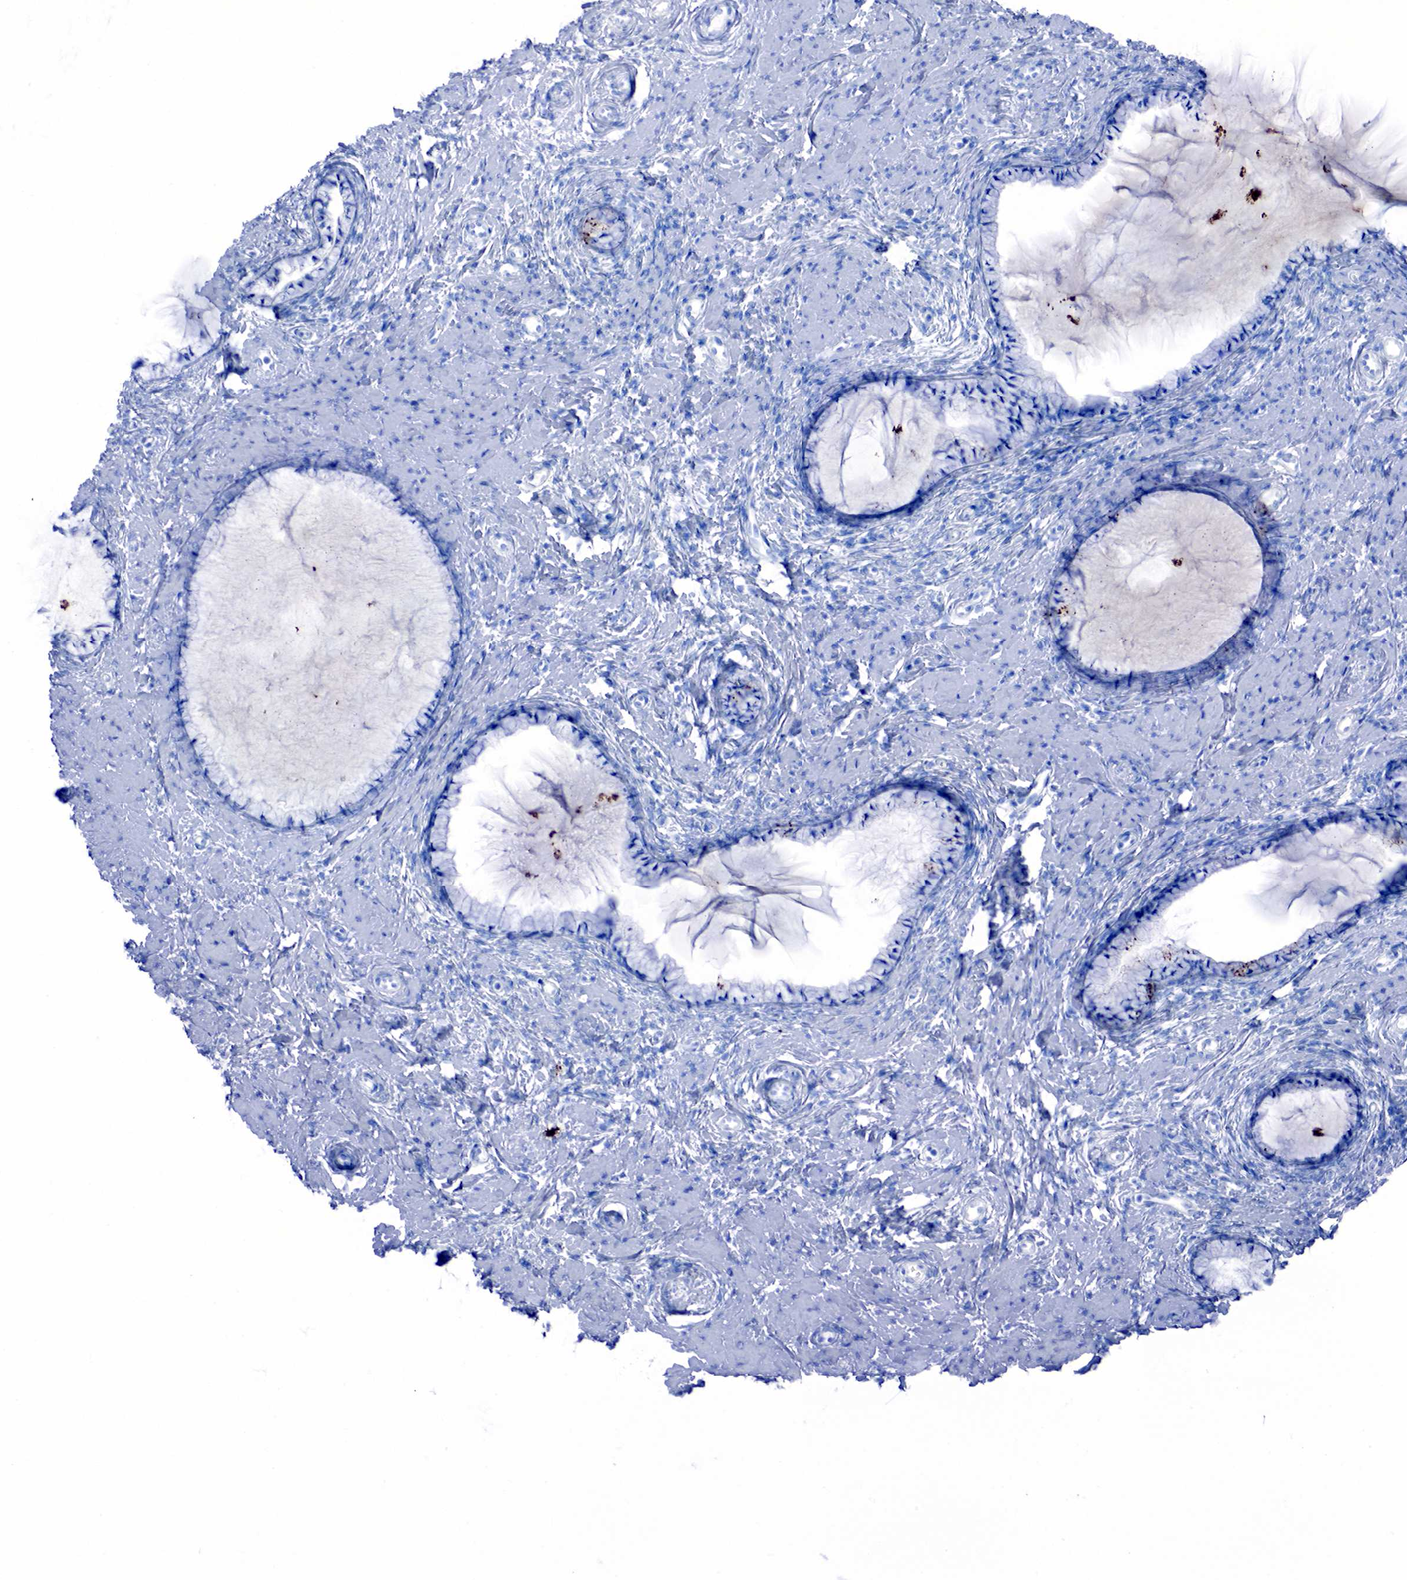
{"staining": {"intensity": "negative", "quantity": "none", "location": "none"}, "tissue": "cervix", "cell_type": "Glandular cells", "image_type": "normal", "snomed": [{"axis": "morphology", "description": "Normal tissue, NOS"}, {"axis": "topography", "description": "Cervix"}], "caption": "IHC photomicrograph of benign cervix: cervix stained with DAB (3,3'-diaminobenzidine) shows no significant protein staining in glandular cells. The staining is performed using DAB brown chromogen with nuclei counter-stained in using hematoxylin.", "gene": "FUT4", "patient": {"sex": "female", "age": 70}}